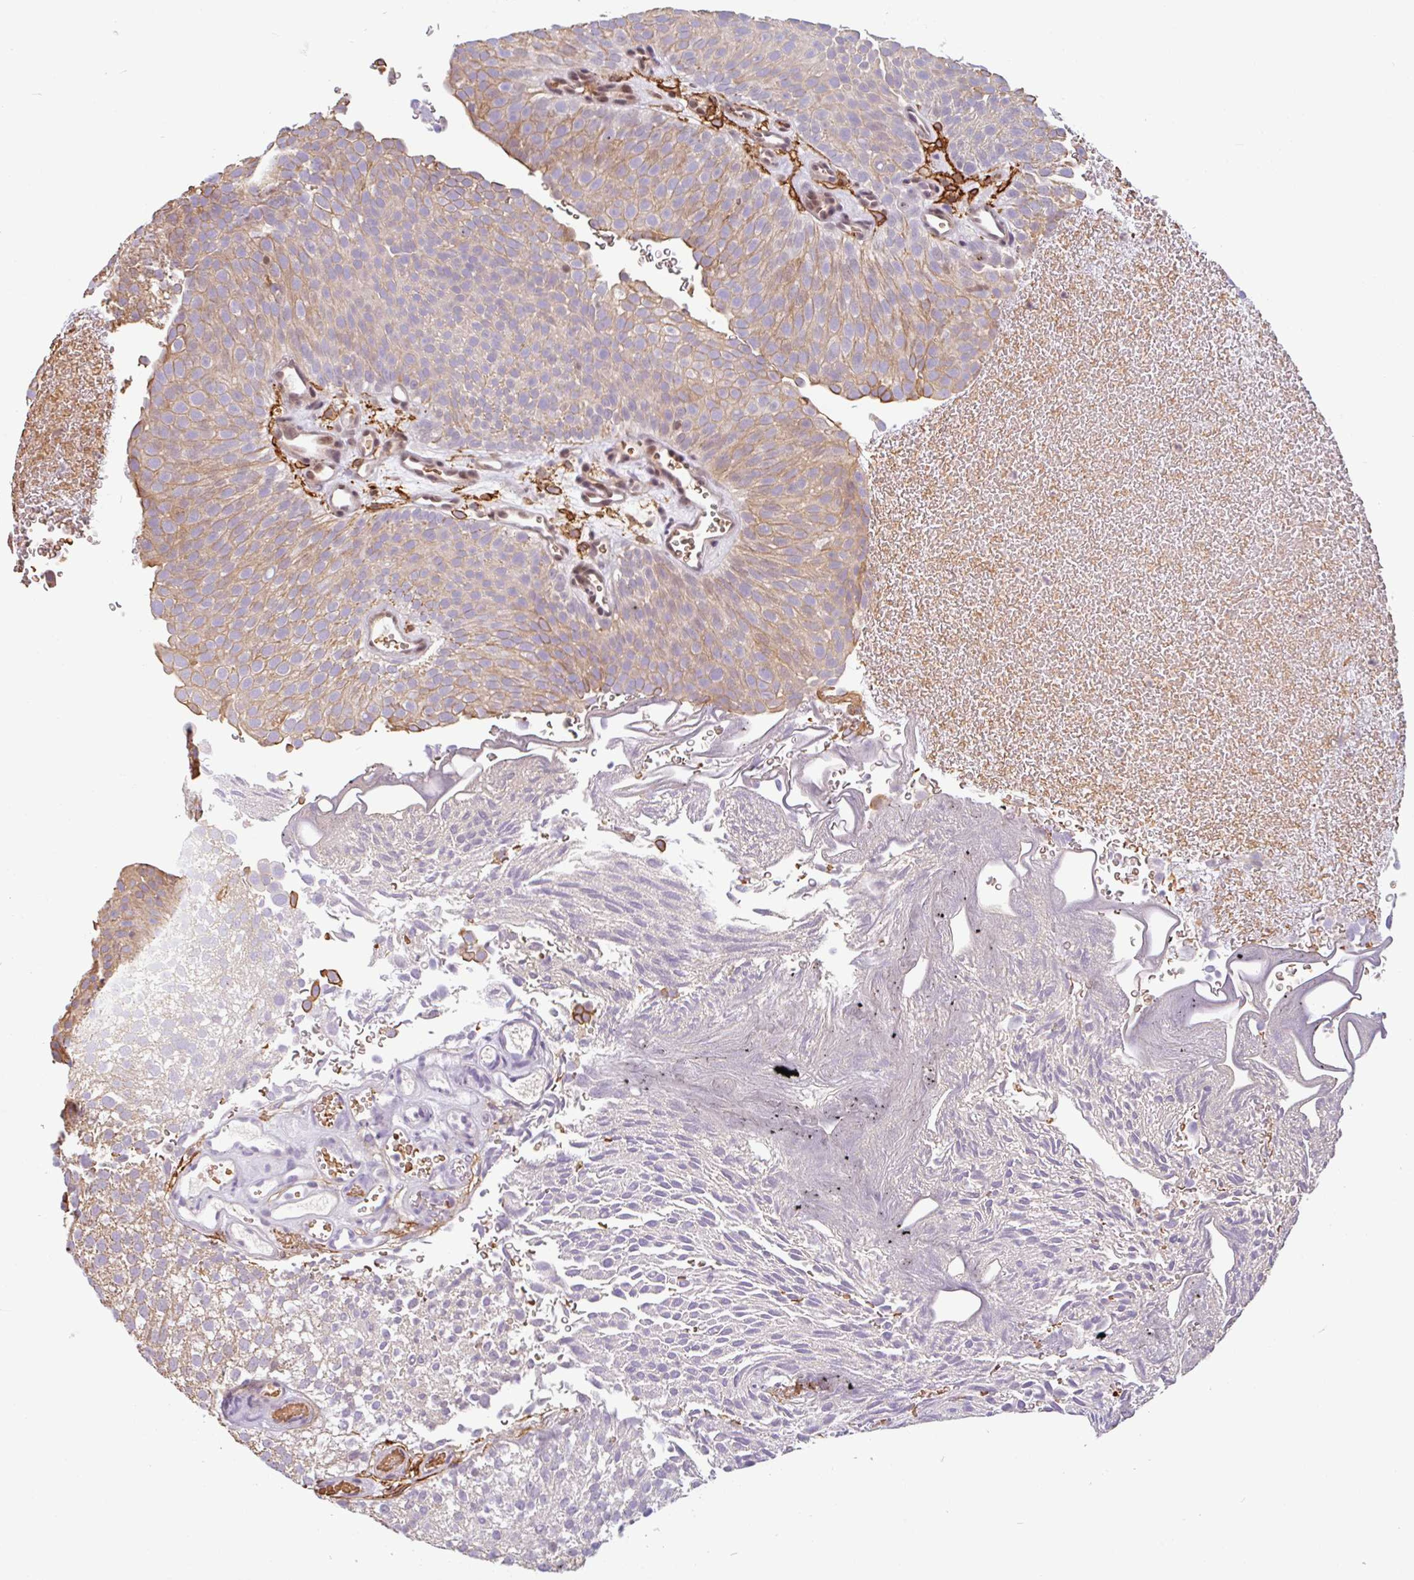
{"staining": {"intensity": "moderate", "quantity": ">75%", "location": "cytoplasmic/membranous"}, "tissue": "urothelial cancer", "cell_type": "Tumor cells", "image_type": "cancer", "snomed": [{"axis": "morphology", "description": "Urothelial carcinoma, Low grade"}, {"axis": "topography", "description": "Urinary bladder"}], "caption": "About >75% of tumor cells in human urothelial cancer reveal moderate cytoplasmic/membranous protein staining as visualized by brown immunohistochemical staining.", "gene": "TMEM119", "patient": {"sex": "male", "age": 78}}